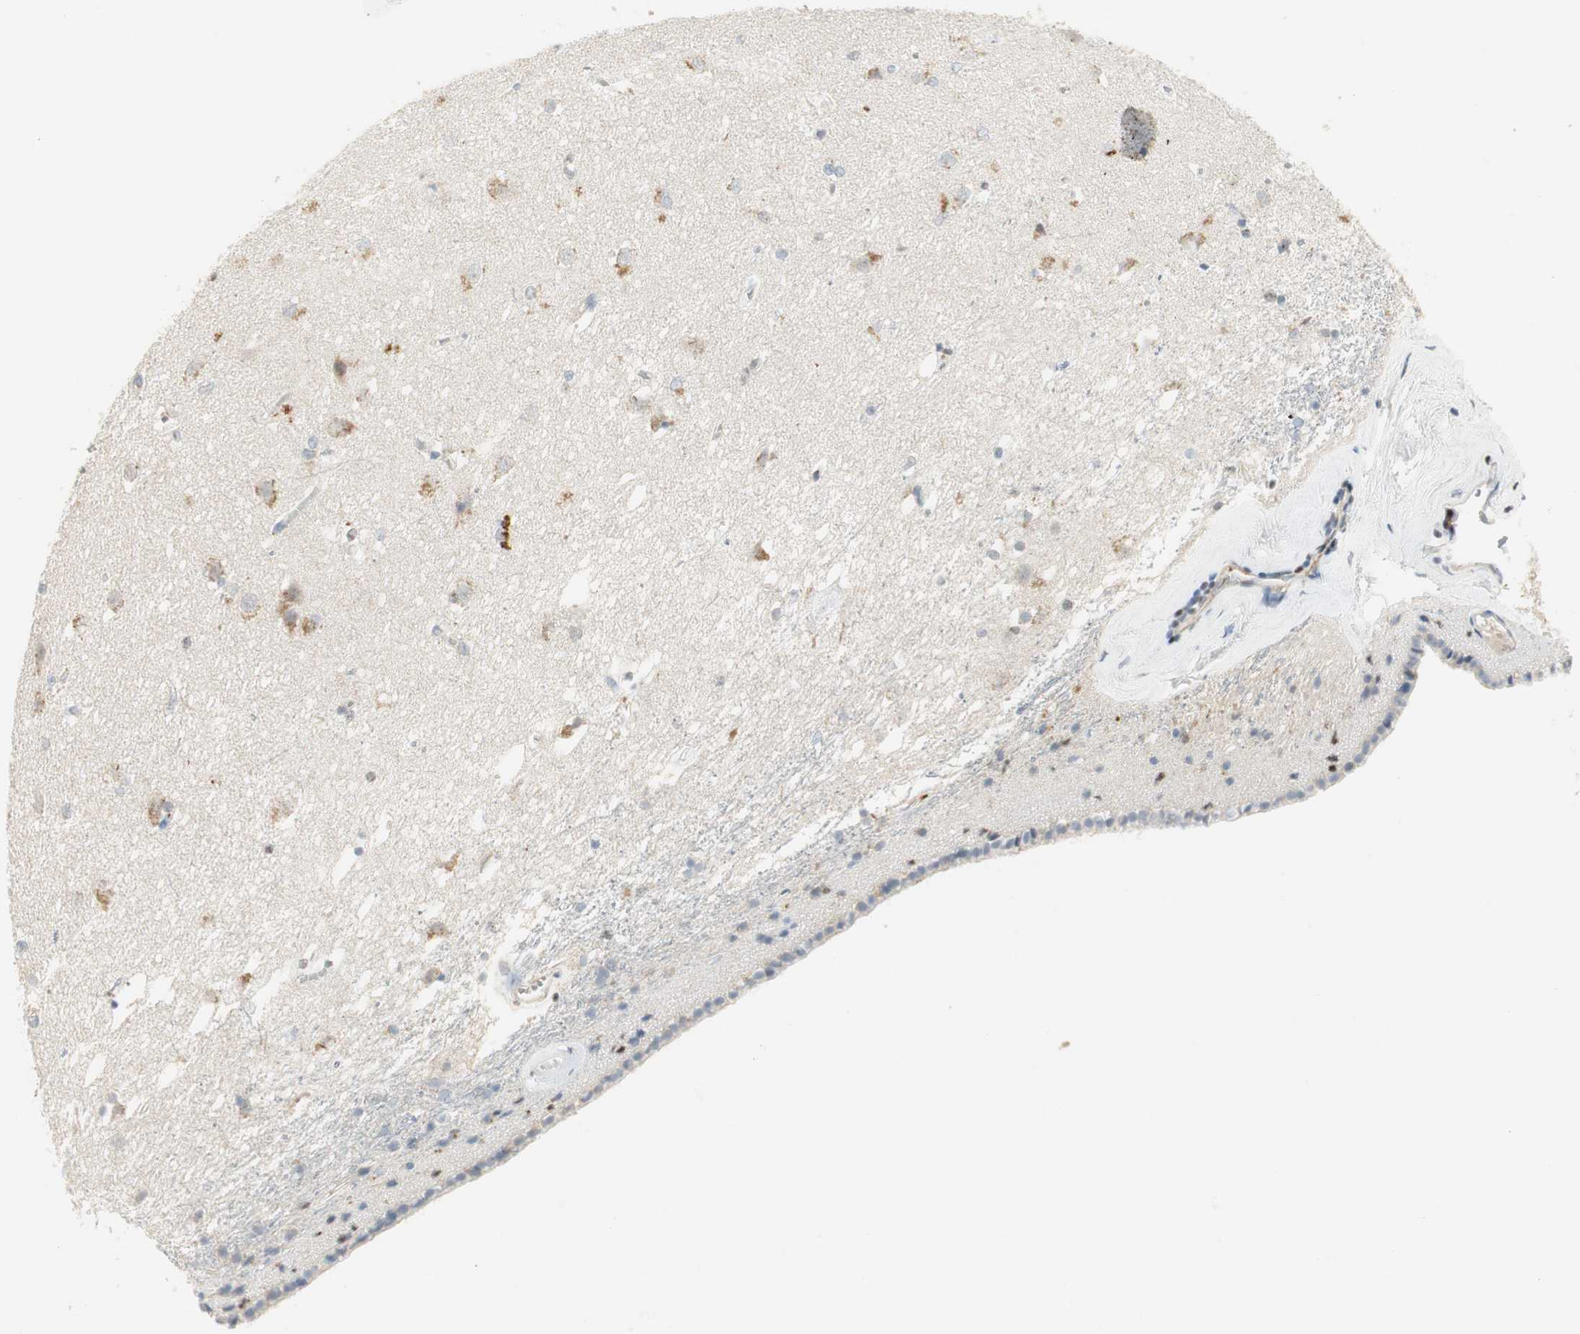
{"staining": {"intensity": "negative", "quantity": "none", "location": "none"}, "tissue": "caudate", "cell_type": "Glial cells", "image_type": "normal", "snomed": [{"axis": "morphology", "description": "Normal tissue, NOS"}, {"axis": "topography", "description": "Lateral ventricle wall"}], "caption": "A high-resolution image shows immunohistochemistry staining of unremarkable caudate, which demonstrates no significant positivity in glial cells. The staining is performed using DAB (3,3'-diaminobenzidine) brown chromogen with nuclei counter-stained in using hematoxylin.", "gene": "RUNX2", "patient": {"sex": "female", "age": 19}}